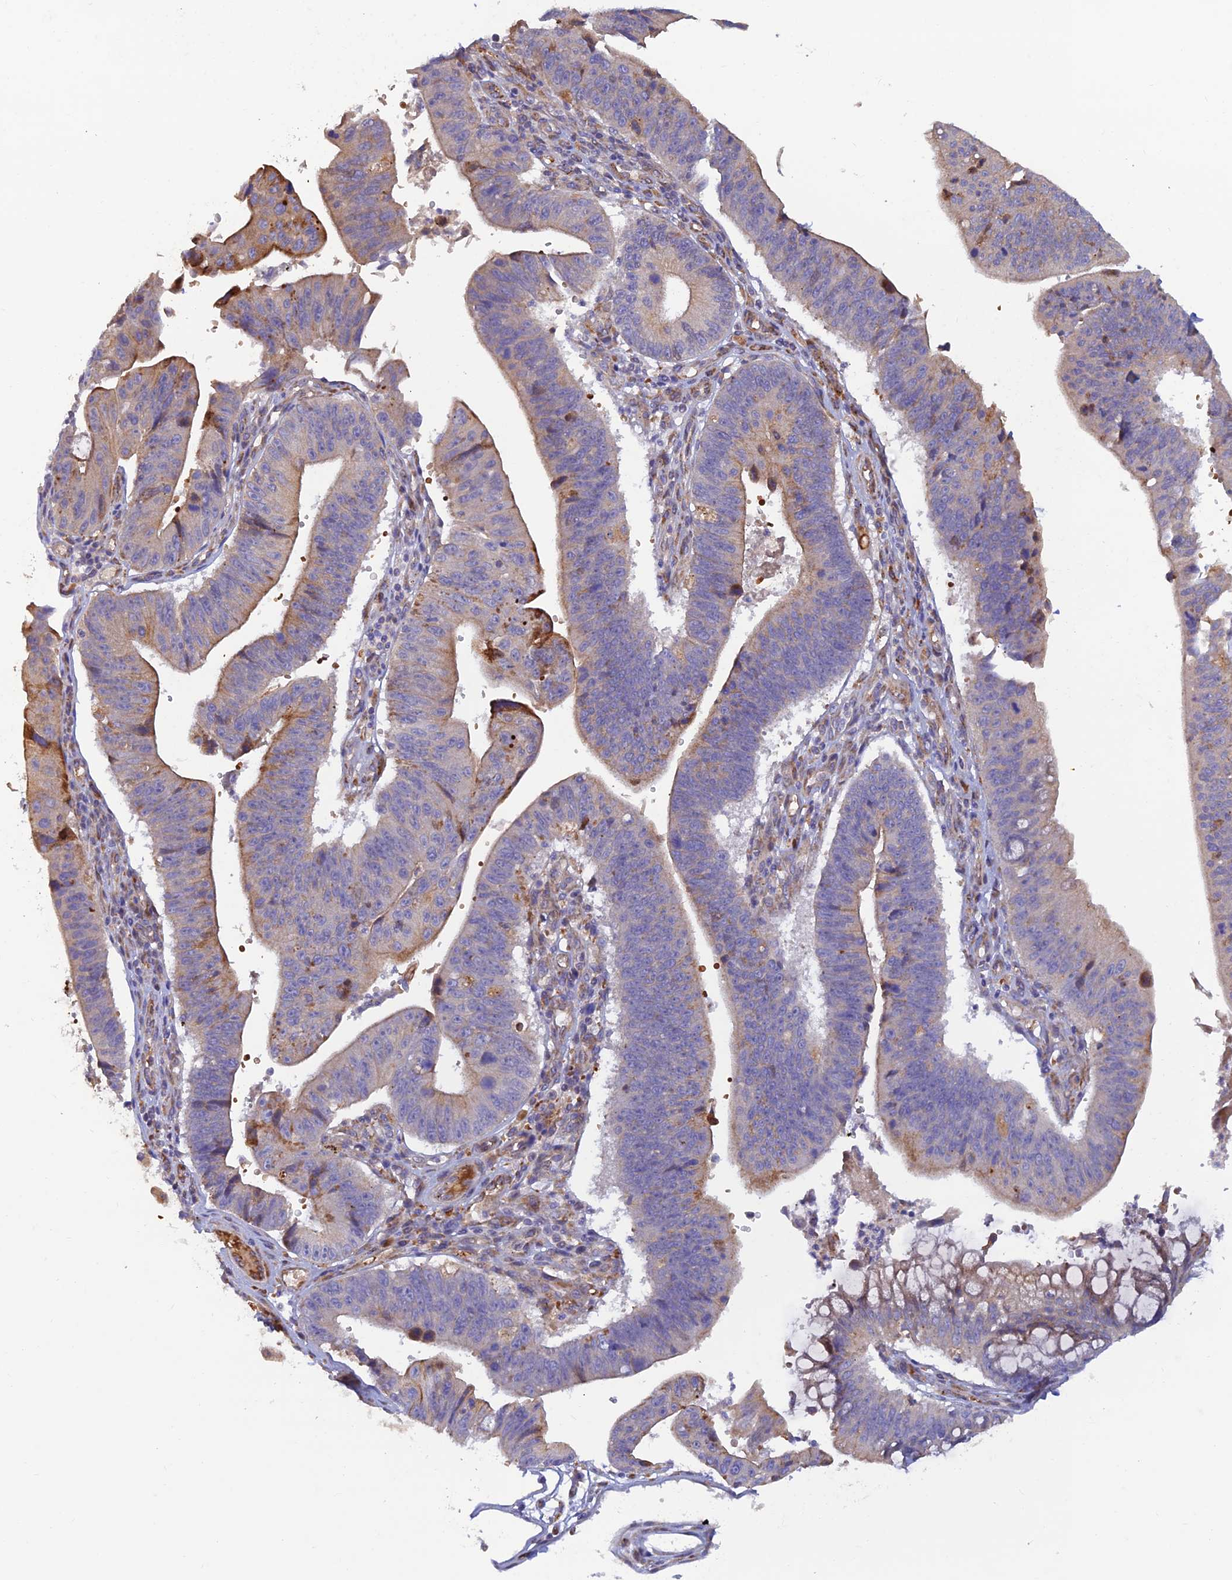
{"staining": {"intensity": "moderate", "quantity": "<25%", "location": "cytoplasmic/membranous"}, "tissue": "stomach cancer", "cell_type": "Tumor cells", "image_type": "cancer", "snomed": [{"axis": "morphology", "description": "Adenocarcinoma, NOS"}, {"axis": "topography", "description": "Stomach"}], "caption": "There is low levels of moderate cytoplasmic/membranous positivity in tumor cells of adenocarcinoma (stomach), as demonstrated by immunohistochemical staining (brown color).", "gene": "GMCL1", "patient": {"sex": "male", "age": 59}}